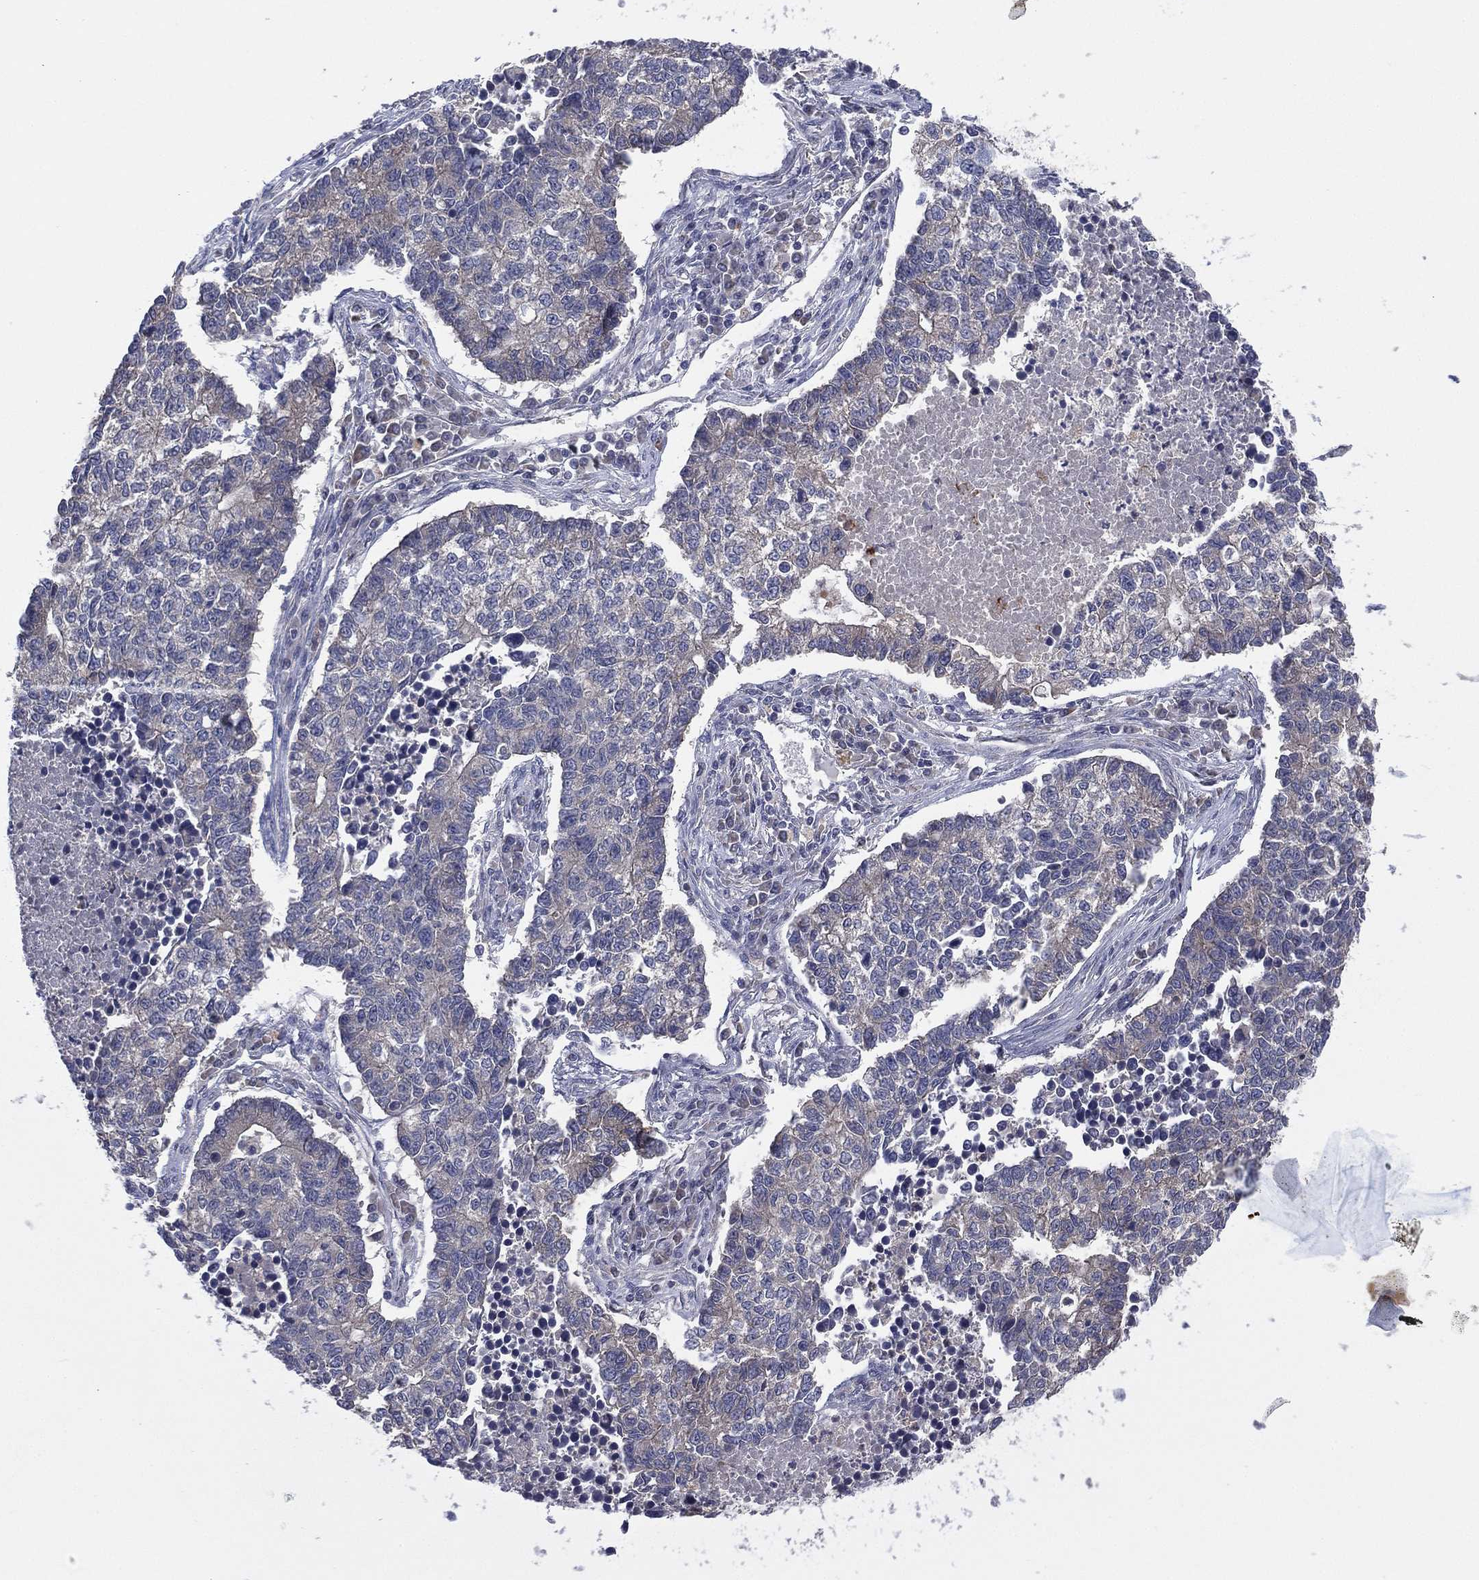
{"staining": {"intensity": "weak", "quantity": "<25%", "location": "cytoplasmic/membranous"}, "tissue": "lung cancer", "cell_type": "Tumor cells", "image_type": "cancer", "snomed": [{"axis": "morphology", "description": "Adenocarcinoma, NOS"}, {"axis": "topography", "description": "Lung"}], "caption": "A histopathology image of human lung adenocarcinoma is negative for staining in tumor cells.", "gene": "MPP7", "patient": {"sex": "male", "age": 57}}